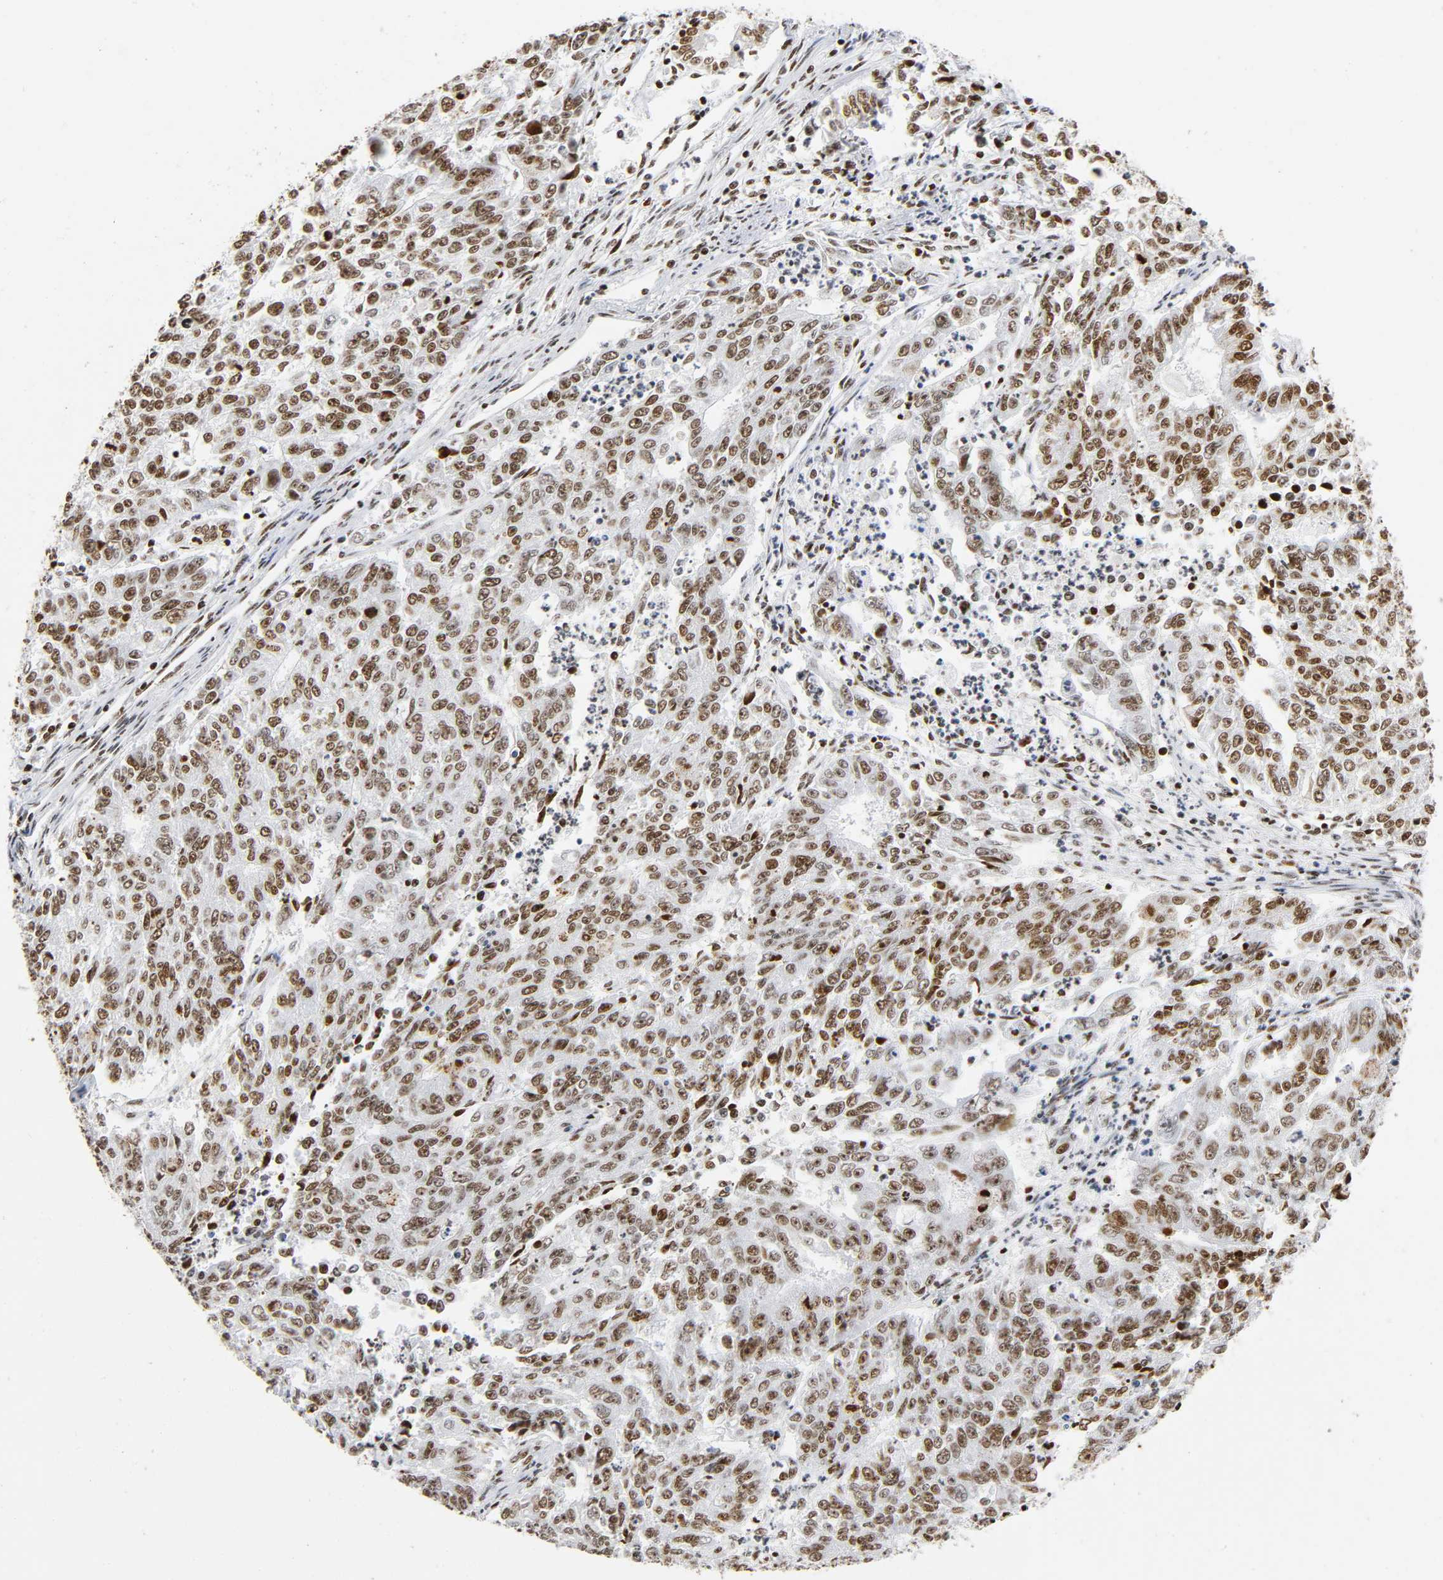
{"staining": {"intensity": "strong", "quantity": ">75%", "location": "nuclear"}, "tissue": "endometrial cancer", "cell_type": "Tumor cells", "image_type": "cancer", "snomed": [{"axis": "morphology", "description": "Adenocarcinoma, NOS"}, {"axis": "topography", "description": "Endometrium"}], "caption": "Immunohistochemical staining of human endometrial cancer displays high levels of strong nuclear protein expression in approximately >75% of tumor cells.", "gene": "UBTF", "patient": {"sex": "female", "age": 42}}